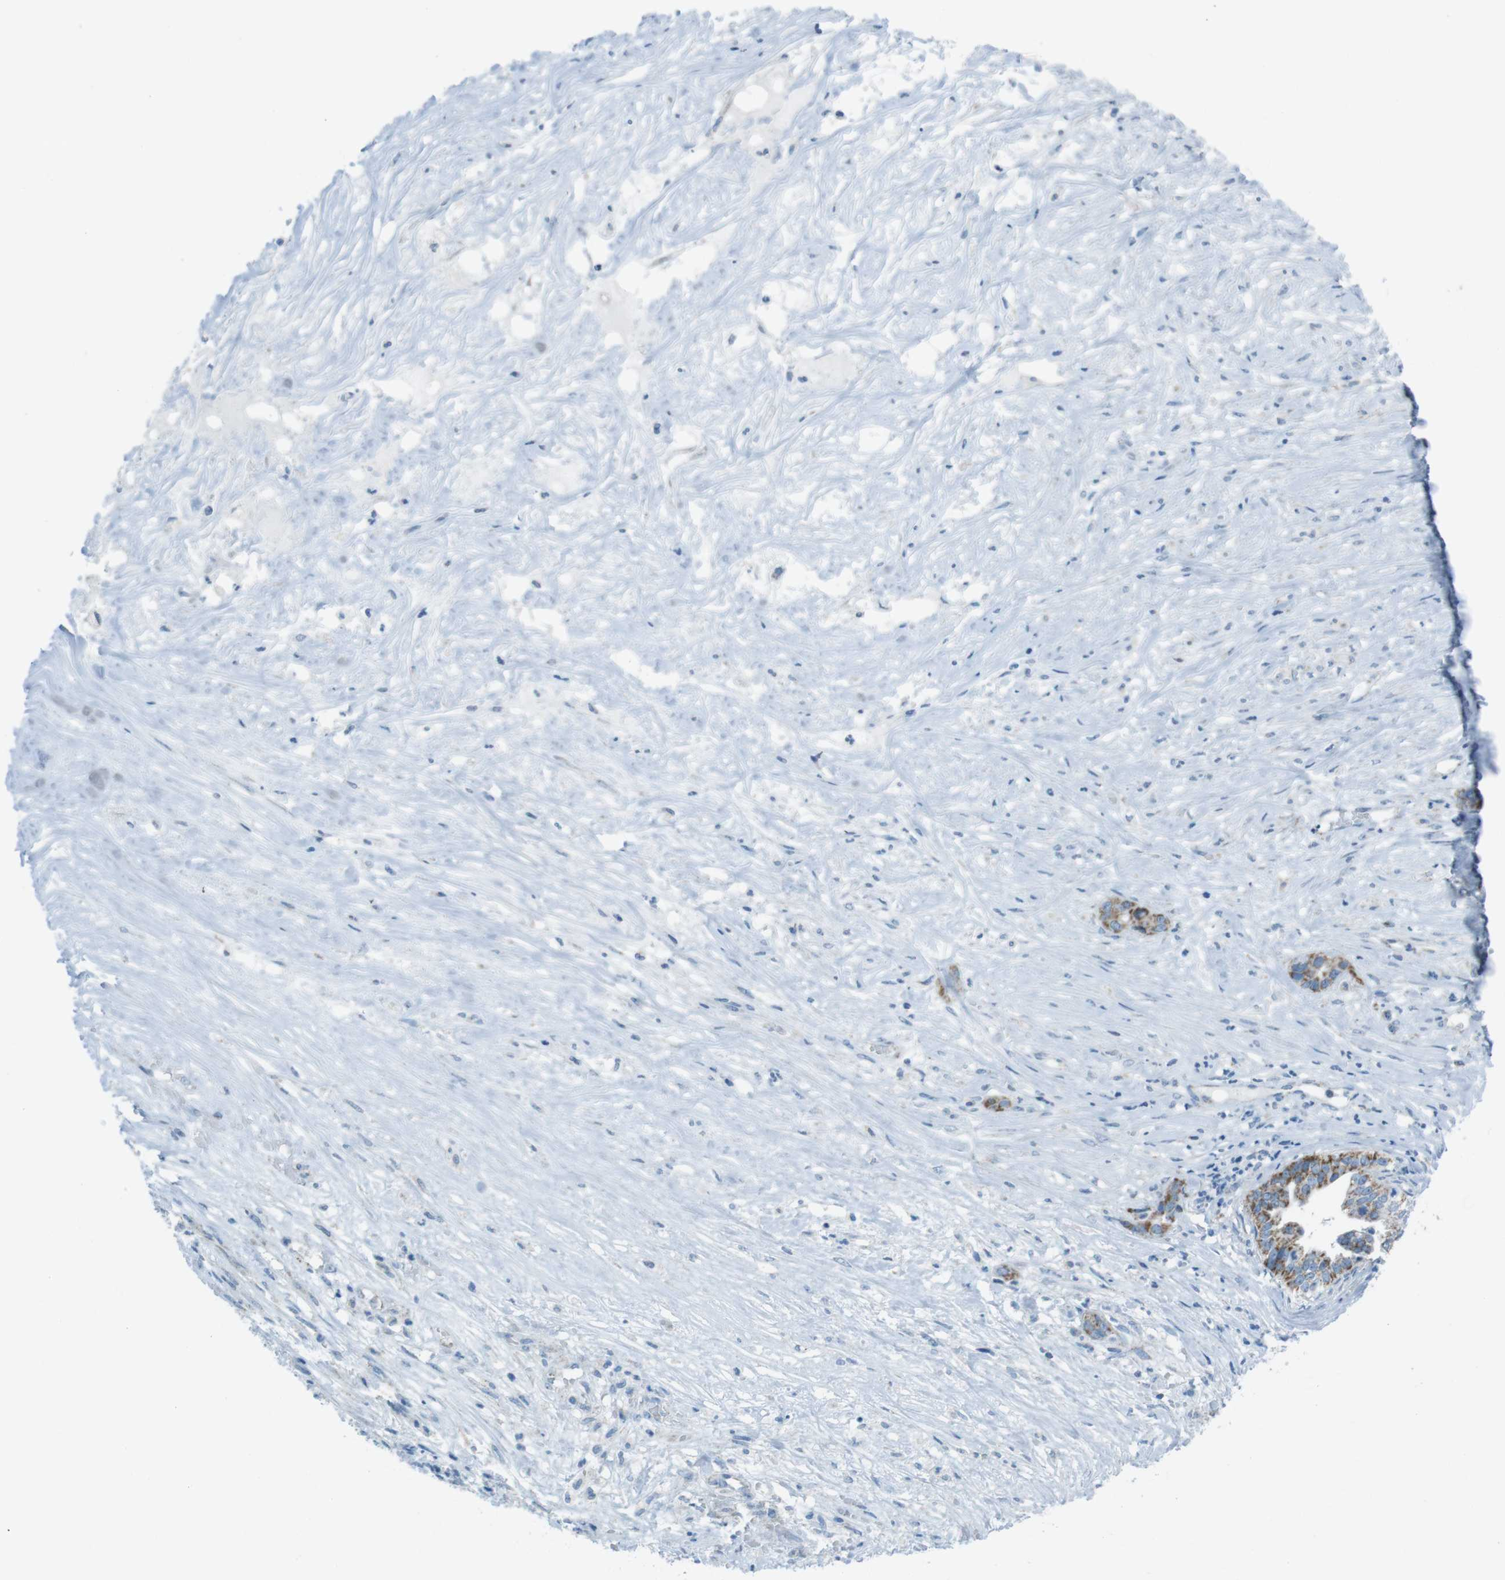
{"staining": {"intensity": "strong", "quantity": "25%-75%", "location": "cytoplasmic/membranous"}, "tissue": "liver cancer", "cell_type": "Tumor cells", "image_type": "cancer", "snomed": [{"axis": "morphology", "description": "Cholangiocarcinoma"}, {"axis": "topography", "description": "Liver"}], "caption": "The image exhibits staining of liver cancer (cholangiocarcinoma), revealing strong cytoplasmic/membranous protein positivity (brown color) within tumor cells. (DAB IHC with brightfield microscopy, high magnification).", "gene": "DNAJA3", "patient": {"sex": "female", "age": 61}}